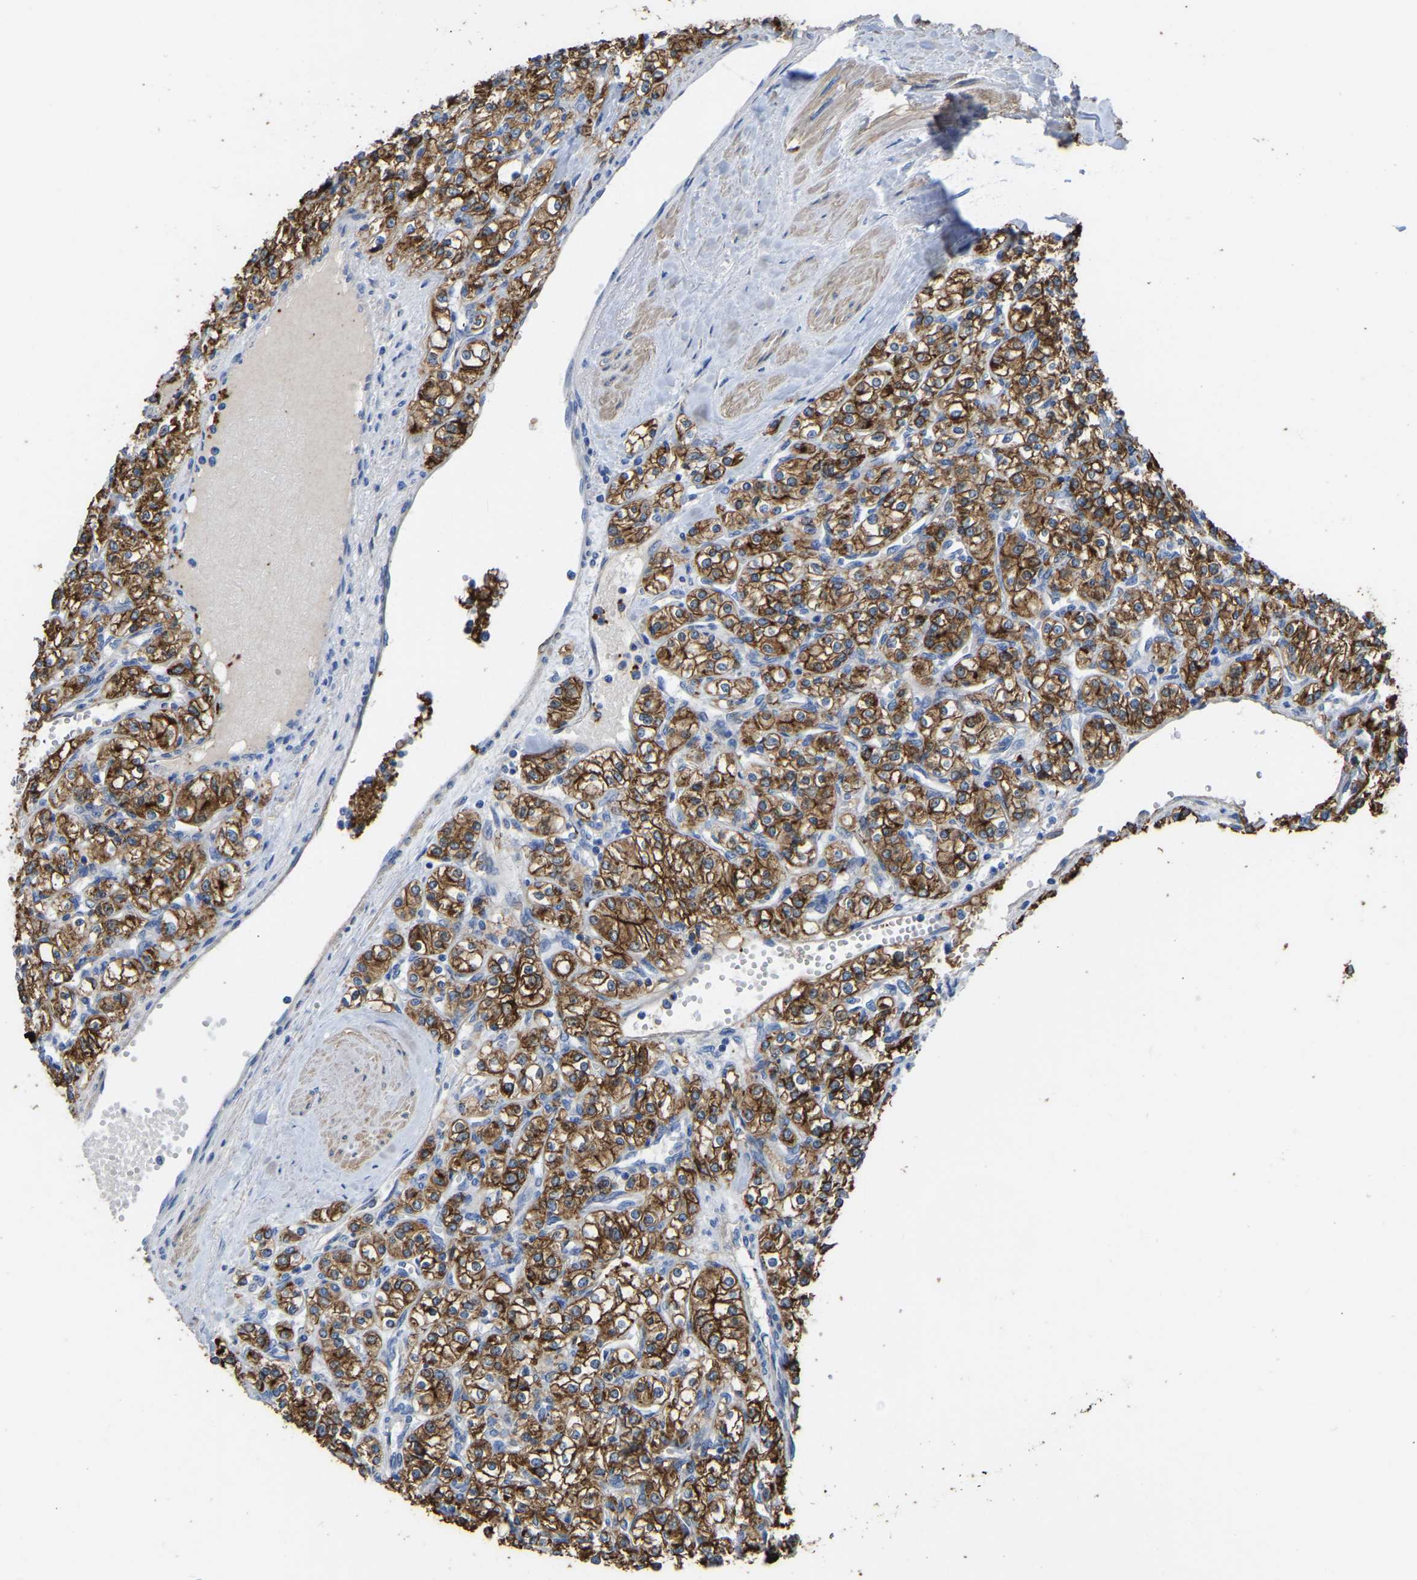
{"staining": {"intensity": "strong", "quantity": ">75%", "location": "cytoplasmic/membranous"}, "tissue": "renal cancer", "cell_type": "Tumor cells", "image_type": "cancer", "snomed": [{"axis": "morphology", "description": "Adenocarcinoma, NOS"}, {"axis": "topography", "description": "Kidney"}], "caption": "Protein positivity by immunohistochemistry exhibits strong cytoplasmic/membranous staining in approximately >75% of tumor cells in renal cancer (adenocarcinoma). The staining was performed using DAB (3,3'-diaminobenzidine) to visualize the protein expression in brown, while the nuclei were stained in blue with hematoxylin (Magnification: 20x).", "gene": "ZNF449", "patient": {"sex": "male", "age": 77}}